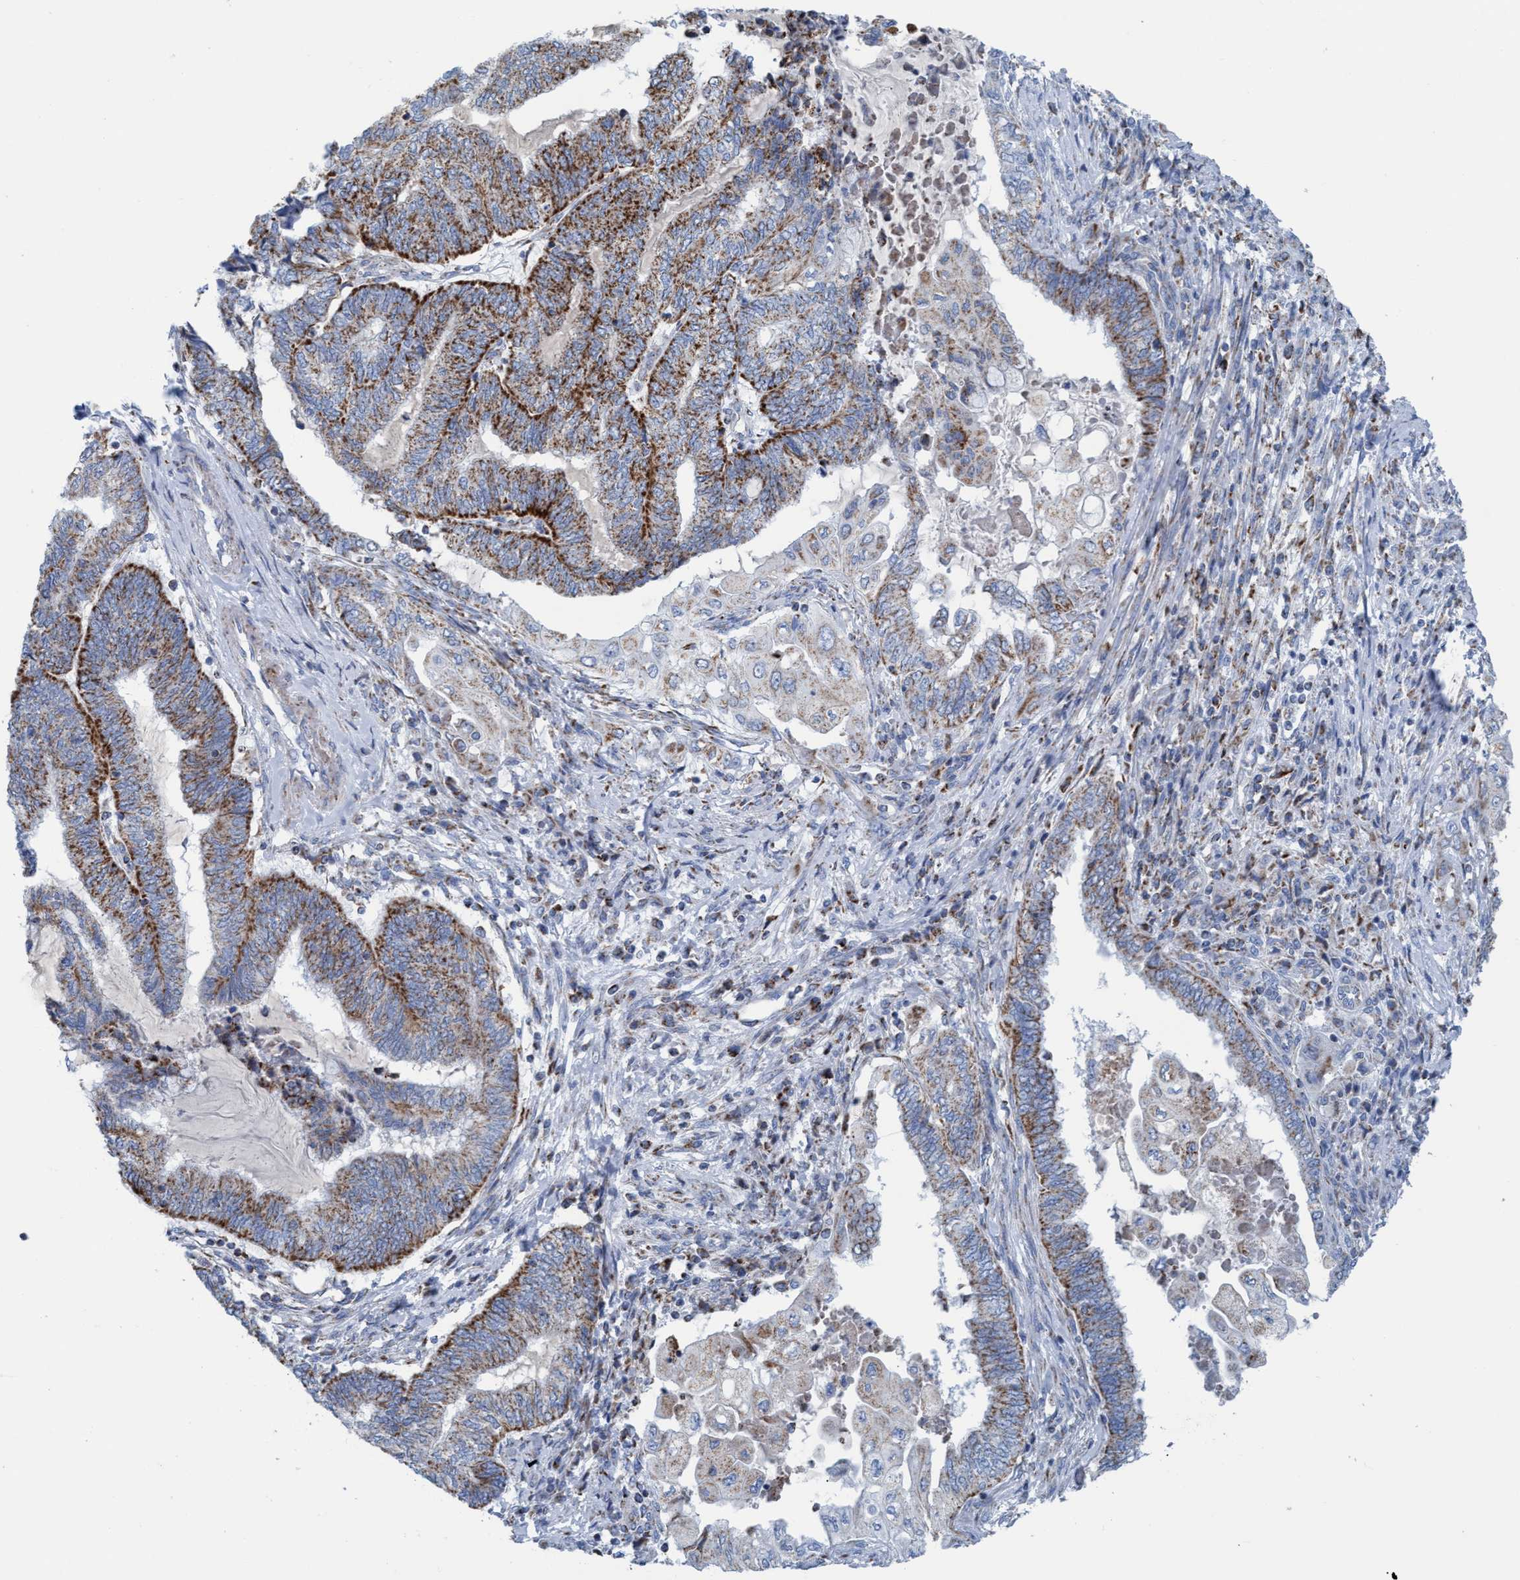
{"staining": {"intensity": "moderate", "quantity": ">75%", "location": "cytoplasmic/membranous"}, "tissue": "endometrial cancer", "cell_type": "Tumor cells", "image_type": "cancer", "snomed": [{"axis": "morphology", "description": "Adenocarcinoma, NOS"}, {"axis": "topography", "description": "Uterus"}, {"axis": "topography", "description": "Endometrium"}], "caption": "The photomicrograph demonstrates staining of endometrial cancer, revealing moderate cytoplasmic/membranous protein staining (brown color) within tumor cells.", "gene": "GGA3", "patient": {"sex": "female", "age": 70}}